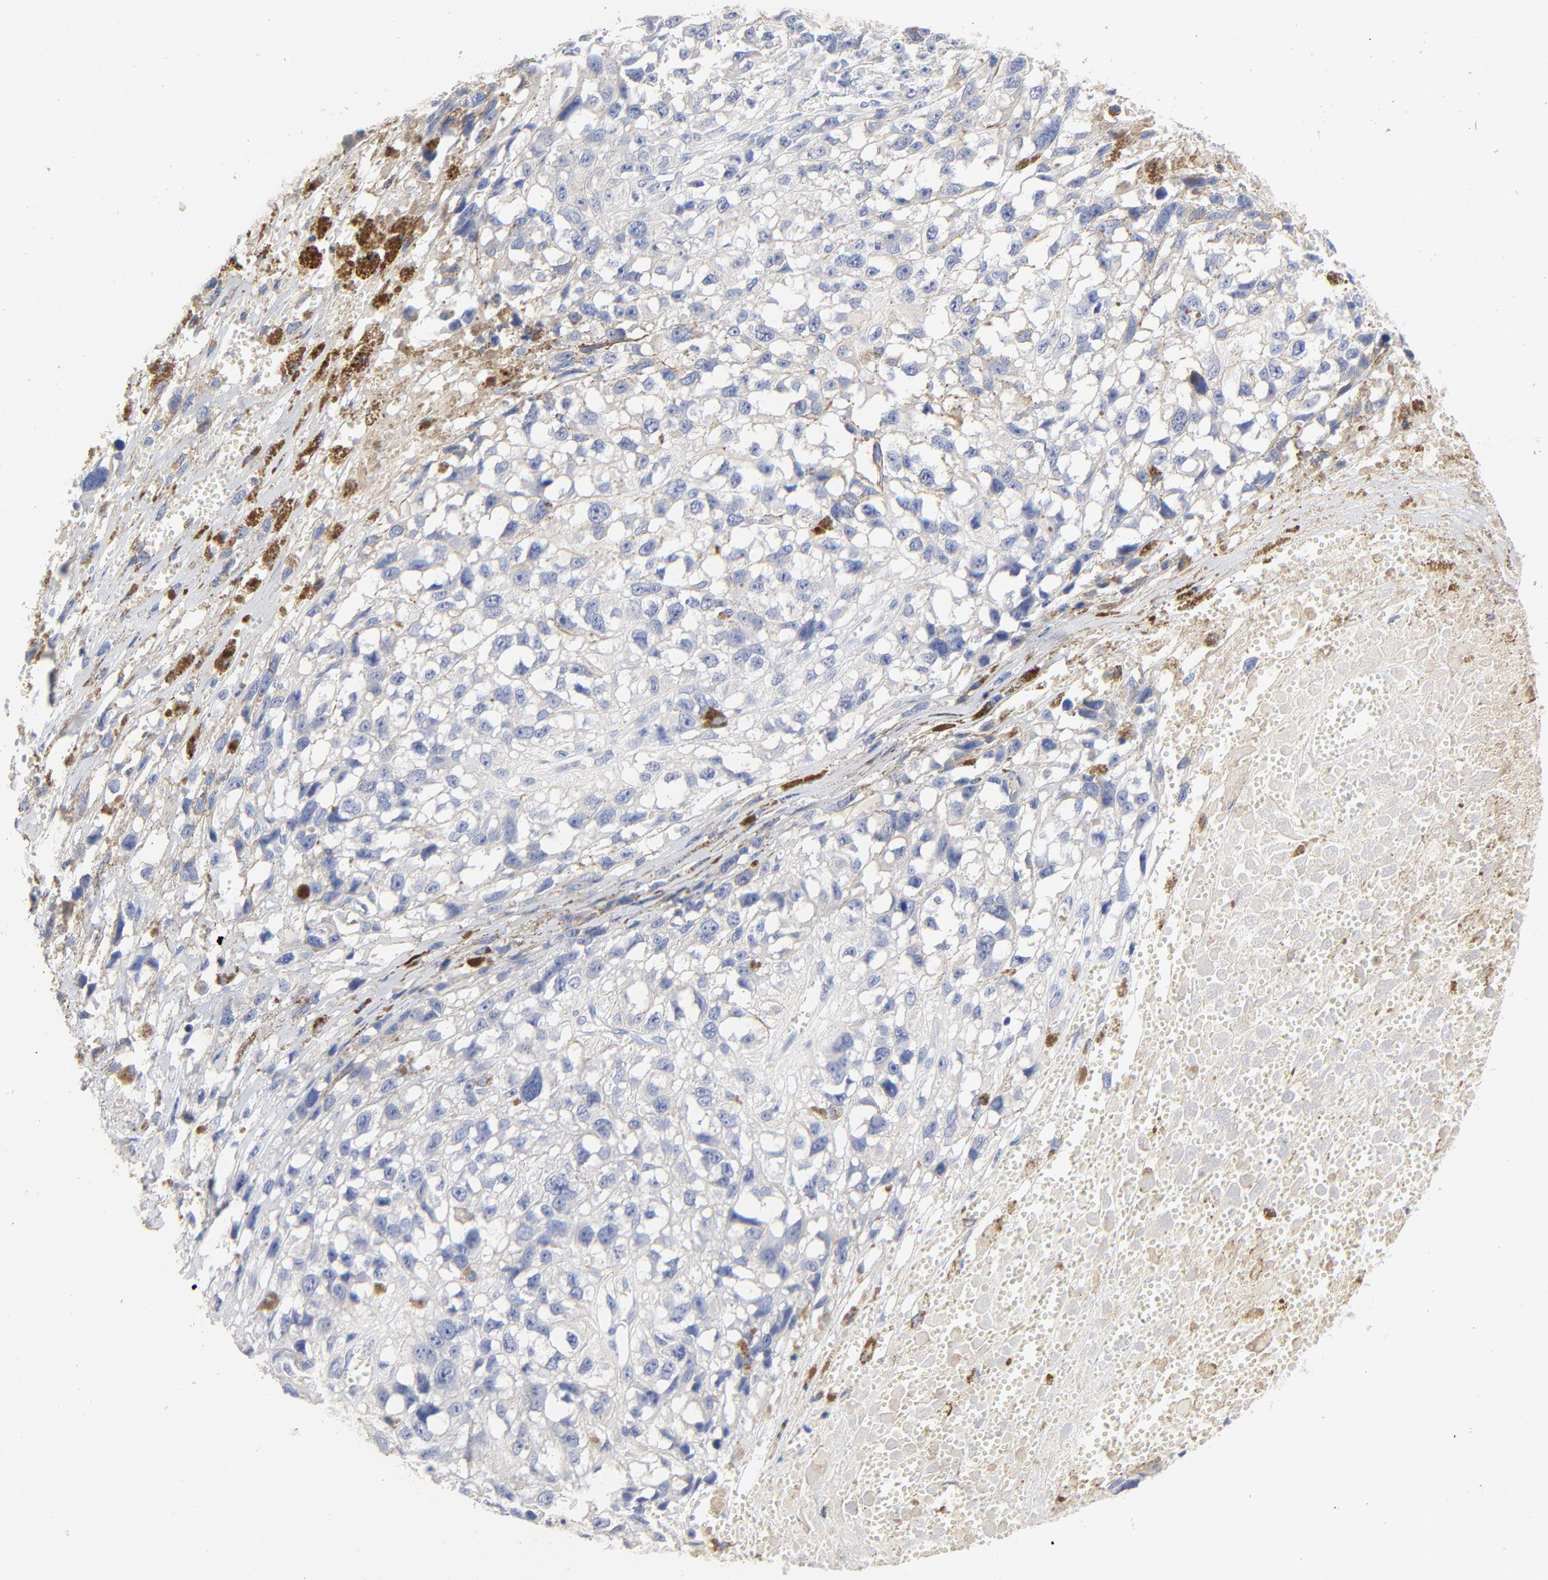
{"staining": {"intensity": "negative", "quantity": "none", "location": "none"}, "tissue": "melanoma", "cell_type": "Tumor cells", "image_type": "cancer", "snomed": [{"axis": "morphology", "description": "Malignant melanoma, Metastatic site"}, {"axis": "topography", "description": "Lymph node"}], "caption": "Tumor cells show no significant expression in malignant melanoma (metastatic site). (DAB IHC, high magnification).", "gene": "CPS1", "patient": {"sex": "male", "age": 59}}